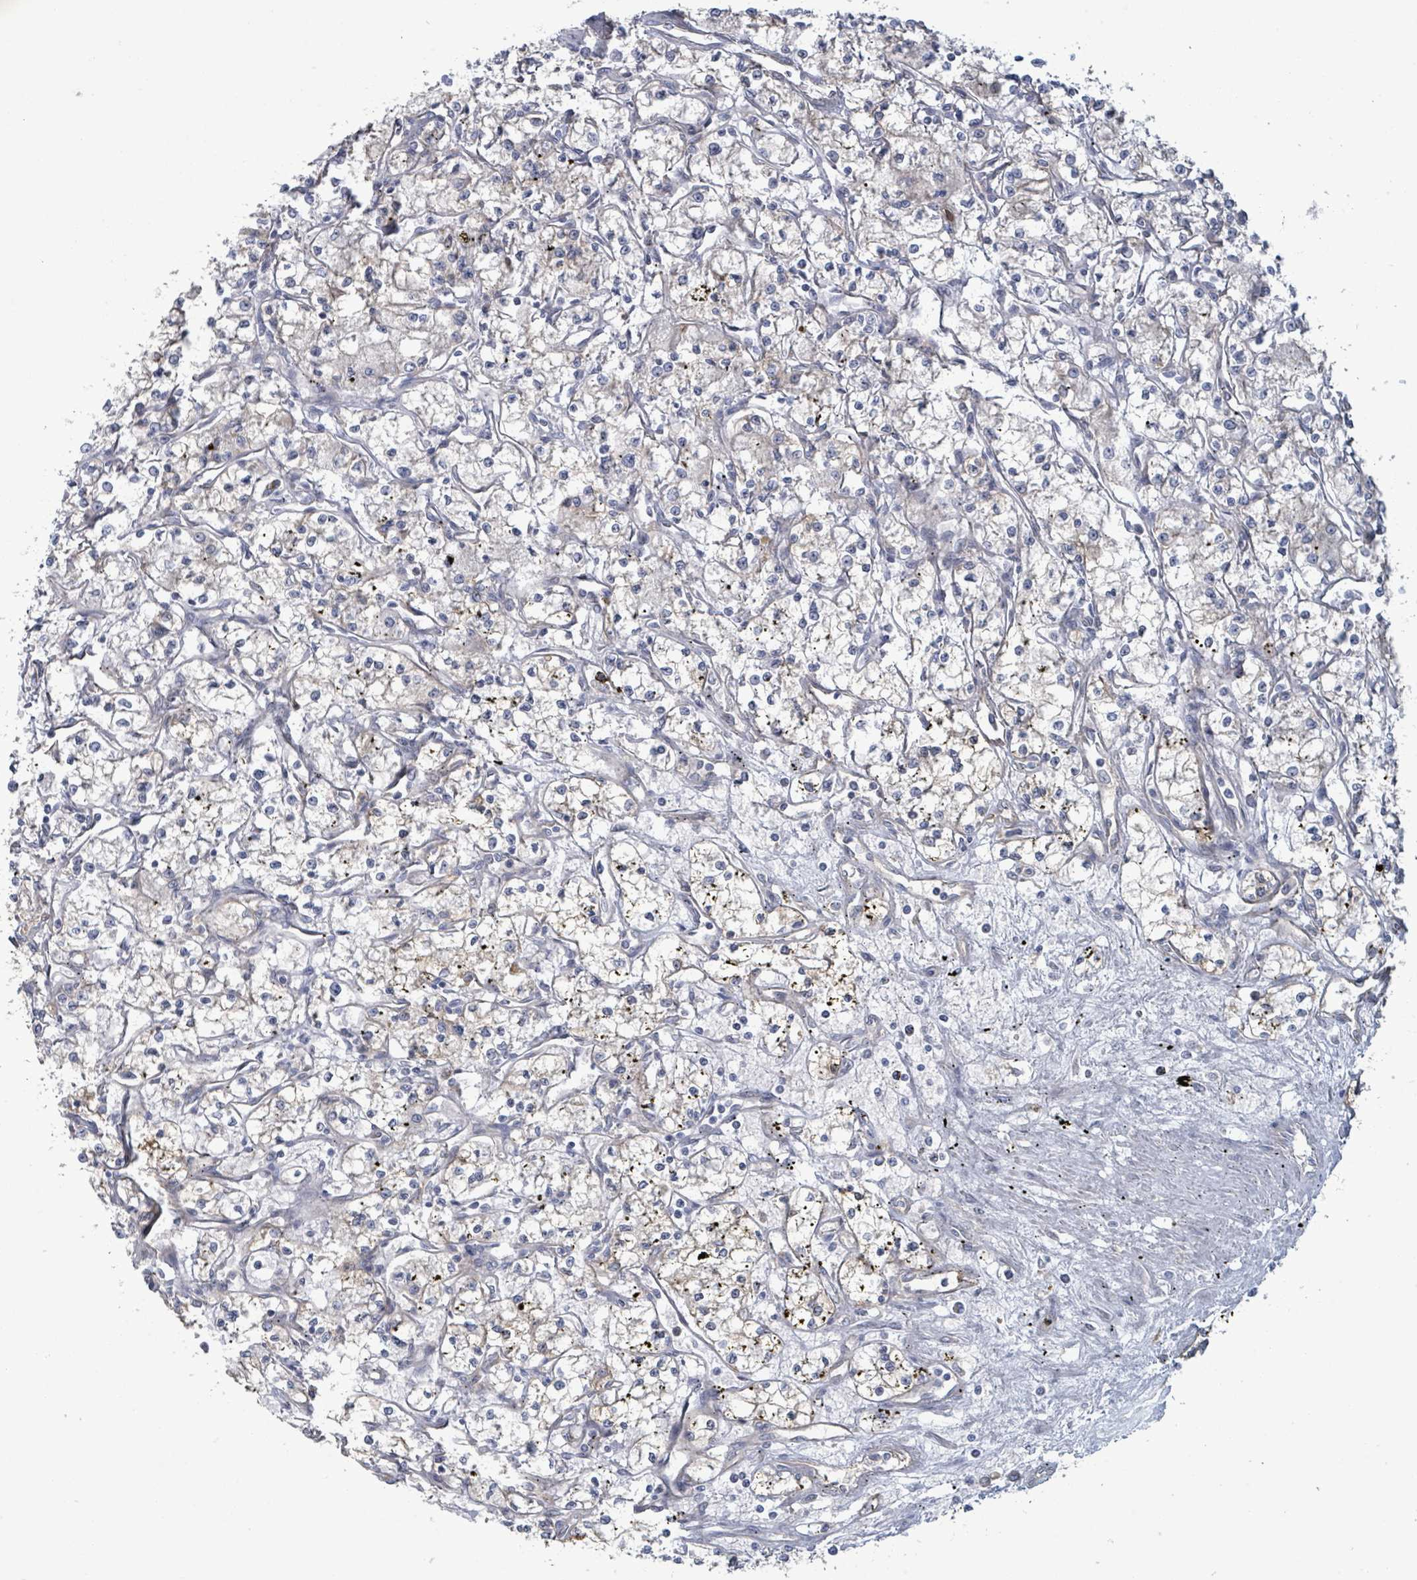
{"staining": {"intensity": "negative", "quantity": "none", "location": "none"}, "tissue": "renal cancer", "cell_type": "Tumor cells", "image_type": "cancer", "snomed": [{"axis": "morphology", "description": "Adenocarcinoma, NOS"}, {"axis": "topography", "description": "Kidney"}], "caption": "This is an immunohistochemistry (IHC) photomicrograph of human adenocarcinoma (renal). There is no expression in tumor cells.", "gene": "COL13A1", "patient": {"sex": "male", "age": 59}}